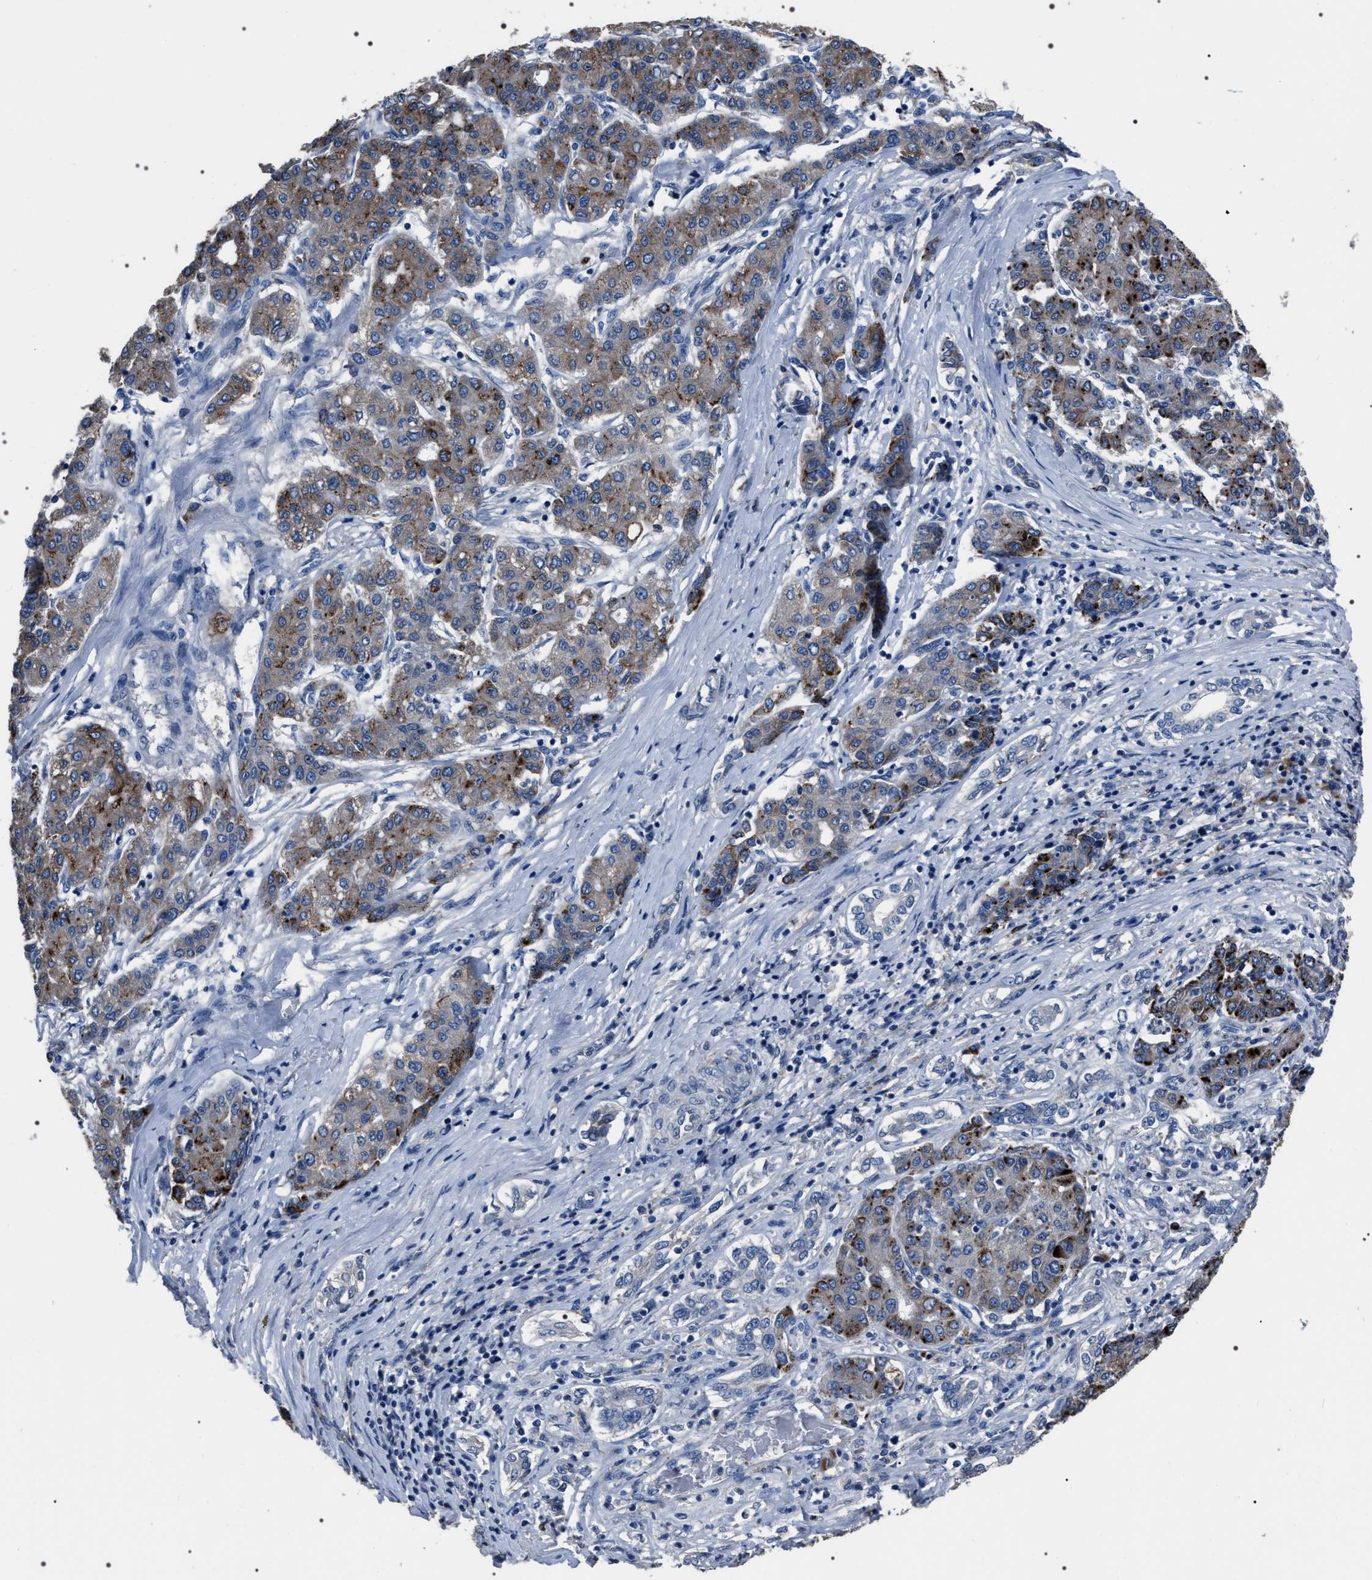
{"staining": {"intensity": "moderate", "quantity": ">75%", "location": "cytoplasmic/membranous"}, "tissue": "liver cancer", "cell_type": "Tumor cells", "image_type": "cancer", "snomed": [{"axis": "morphology", "description": "Carcinoma, Hepatocellular, NOS"}, {"axis": "topography", "description": "Liver"}], "caption": "This micrograph reveals liver hepatocellular carcinoma stained with IHC to label a protein in brown. The cytoplasmic/membranous of tumor cells show moderate positivity for the protein. Nuclei are counter-stained blue.", "gene": "TRIM54", "patient": {"sex": "male", "age": 65}}